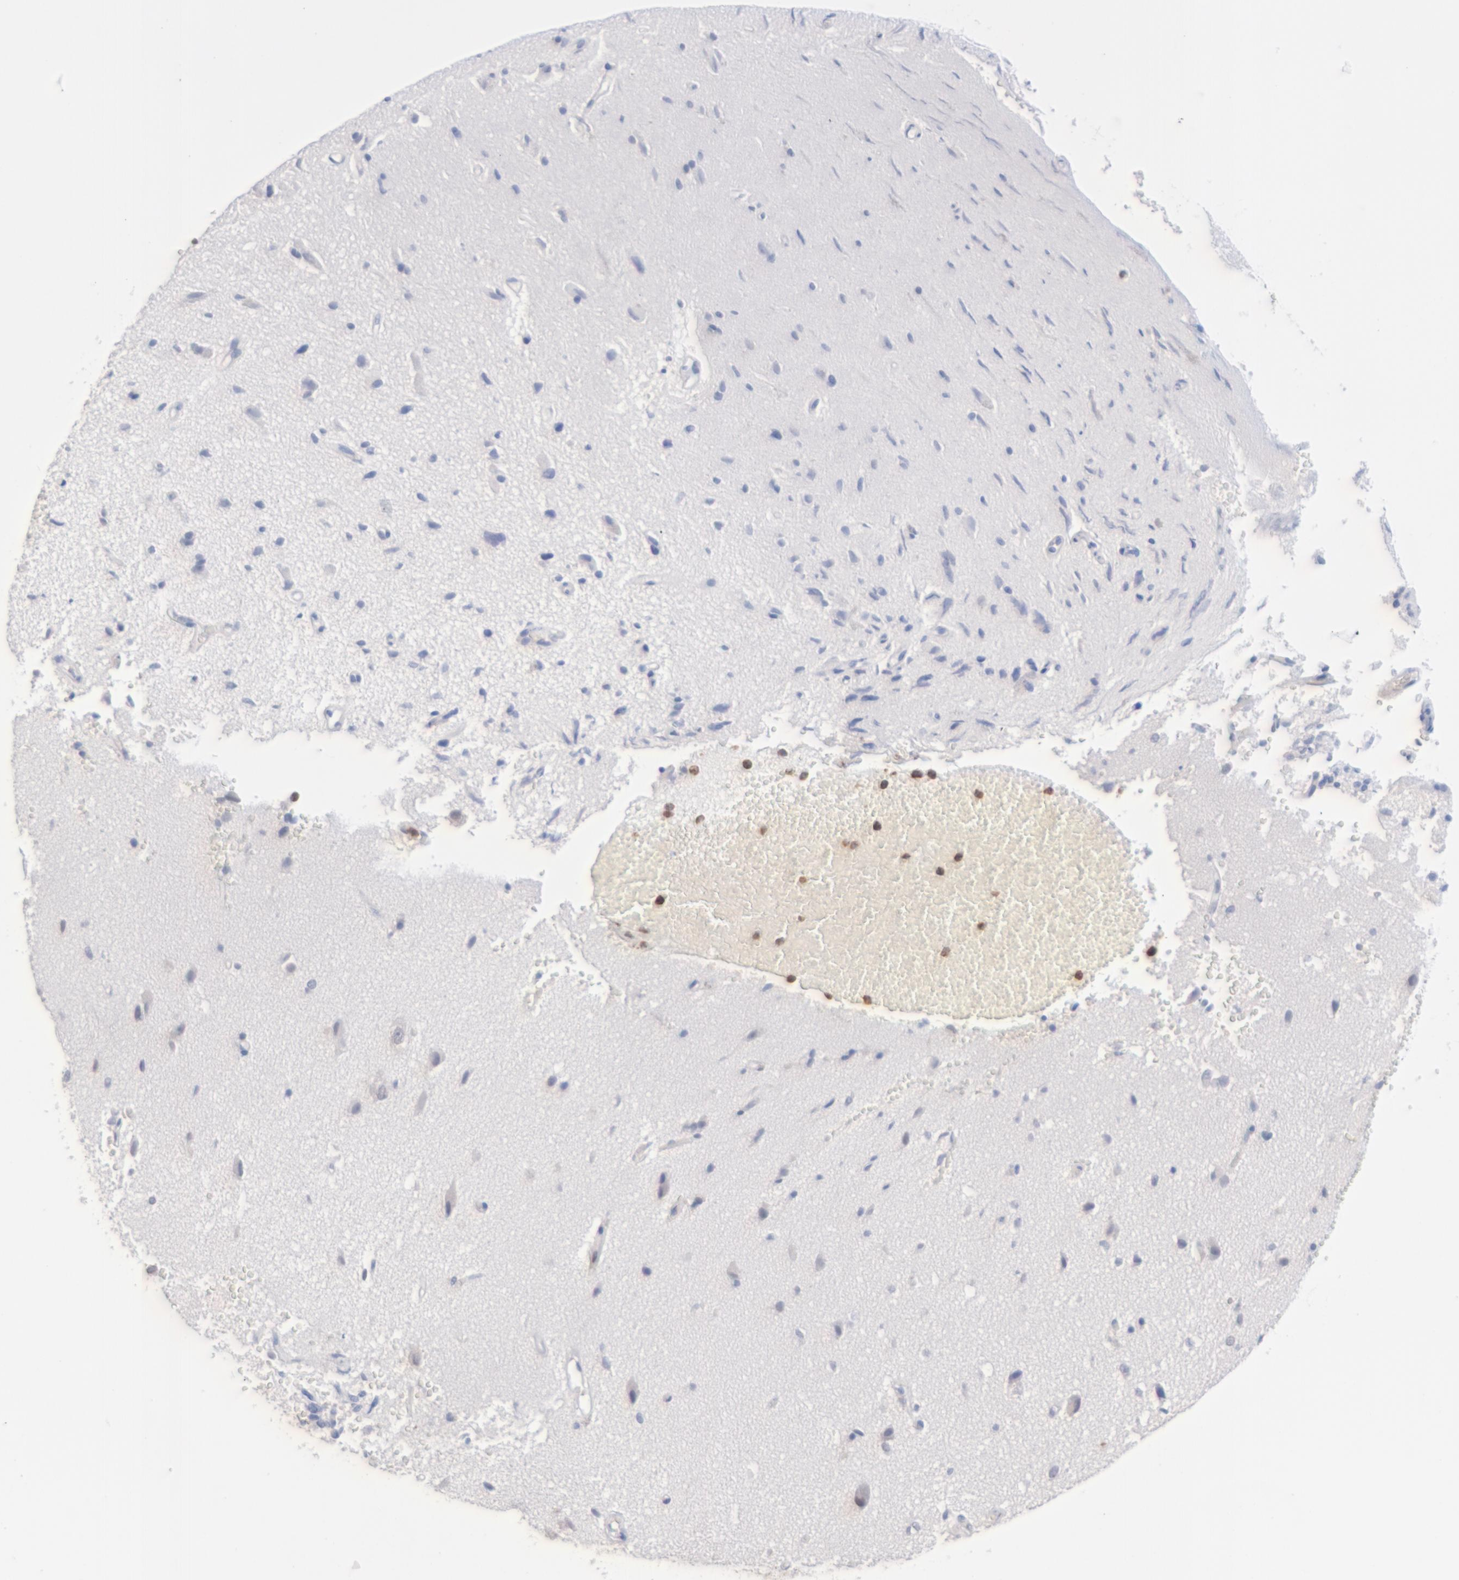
{"staining": {"intensity": "negative", "quantity": "none", "location": "none"}, "tissue": "glioma", "cell_type": "Tumor cells", "image_type": "cancer", "snomed": [{"axis": "morphology", "description": "Normal tissue, NOS"}, {"axis": "morphology", "description": "Glioma, malignant, High grade"}, {"axis": "topography", "description": "Cerebral cortex"}], "caption": "This is an IHC photomicrograph of malignant glioma (high-grade). There is no staining in tumor cells.", "gene": "MGAM", "patient": {"sex": "male", "age": 75}}